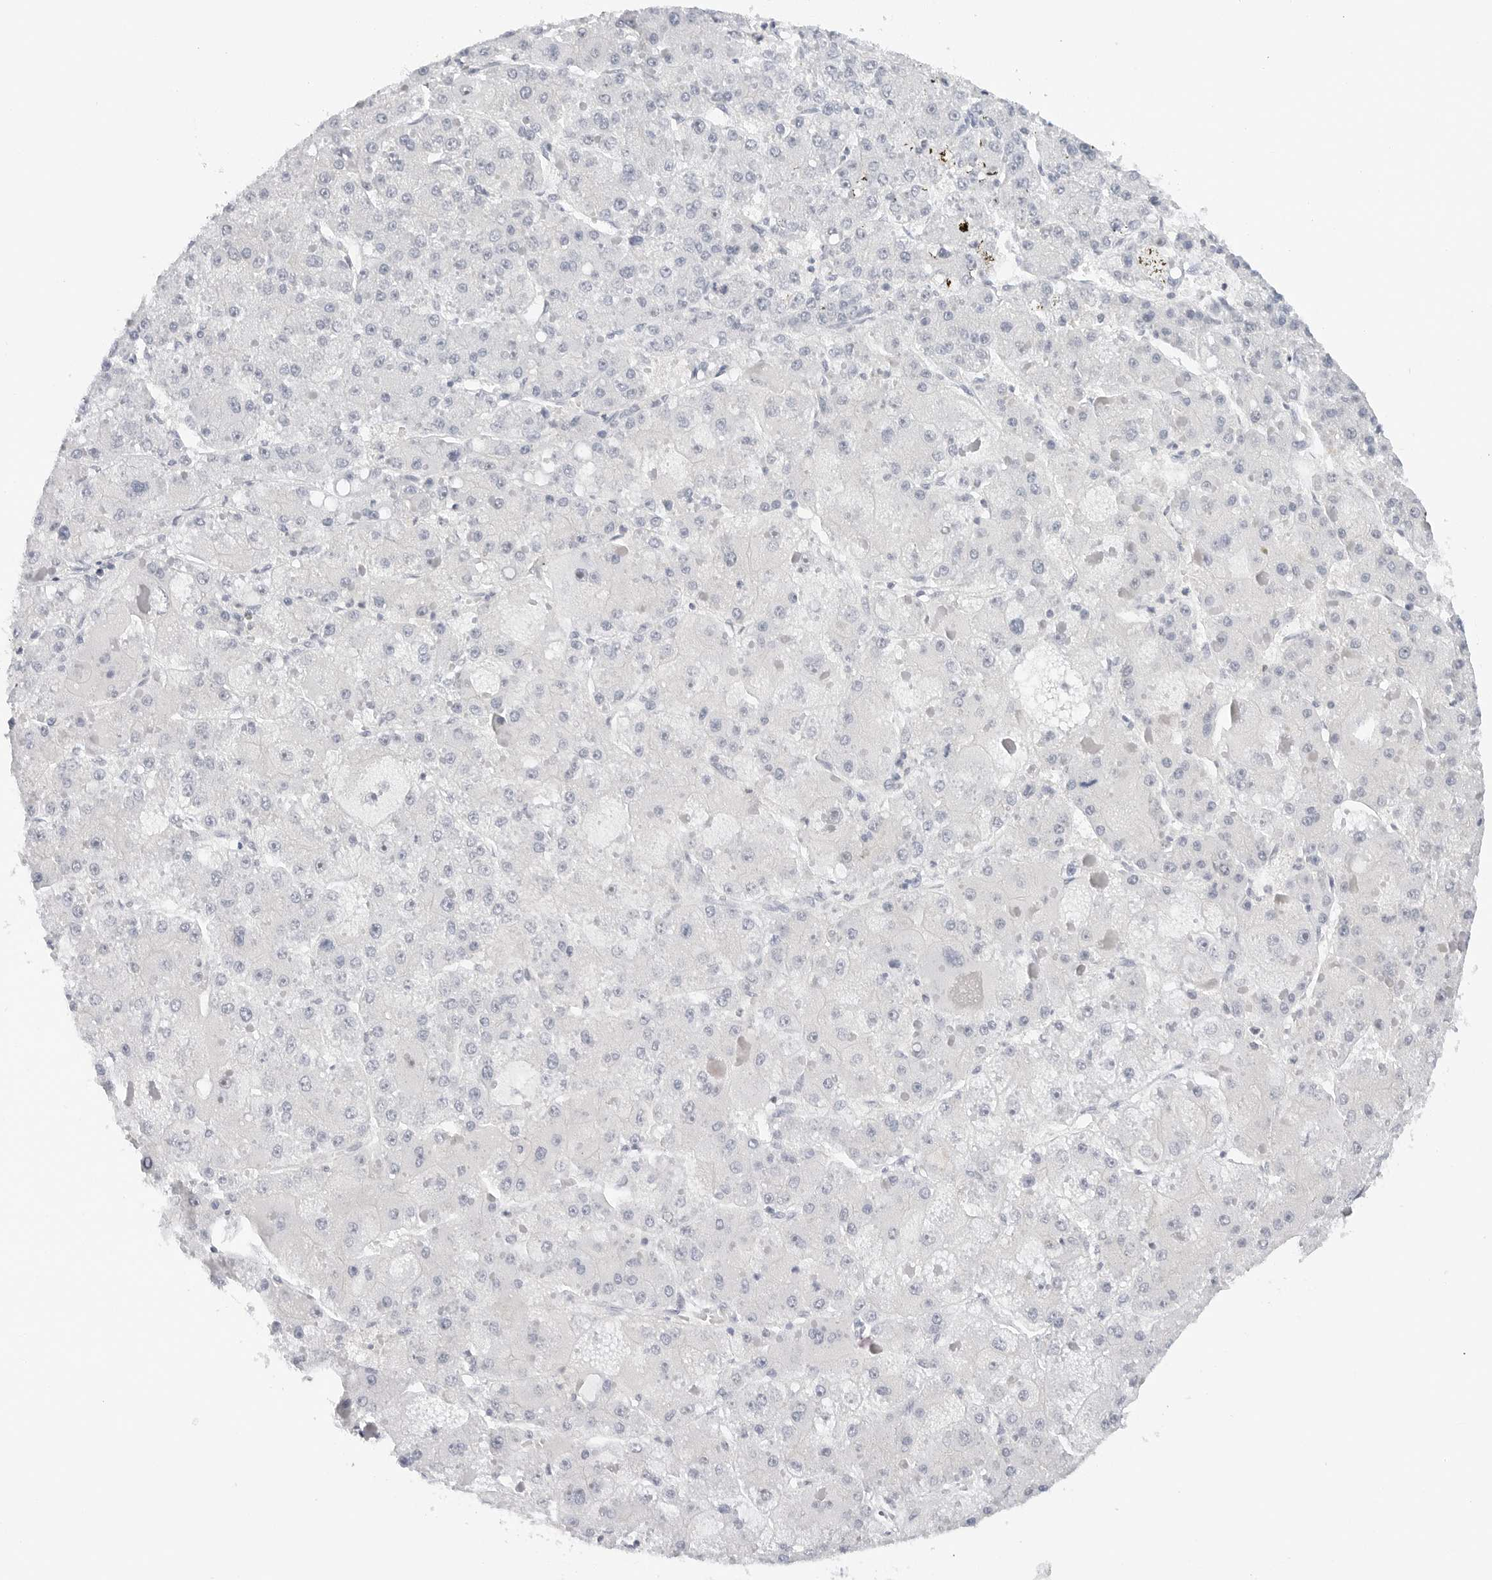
{"staining": {"intensity": "negative", "quantity": "none", "location": "none"}, "tissue": "liver cancer", "cell_type": "Tumor cells", "image_type": "cancer", "snomed": [{"axis": "morphology", "description": "Carcinoma, Hepatocellular, NOS"}, {"axis": "topography", "description": "Liver"}], "caption": "Tumor cells show no significant expression in liver cancer. The staining was performed using DAB (3,3'-diaminobenzidine) to visualize the protein expression in brown, while the nuclei were stained in blue with hematoxylin (Magnification: 20x).", "gene": "MAP2K5", "patient": {"sex": "female", "age": 73}}